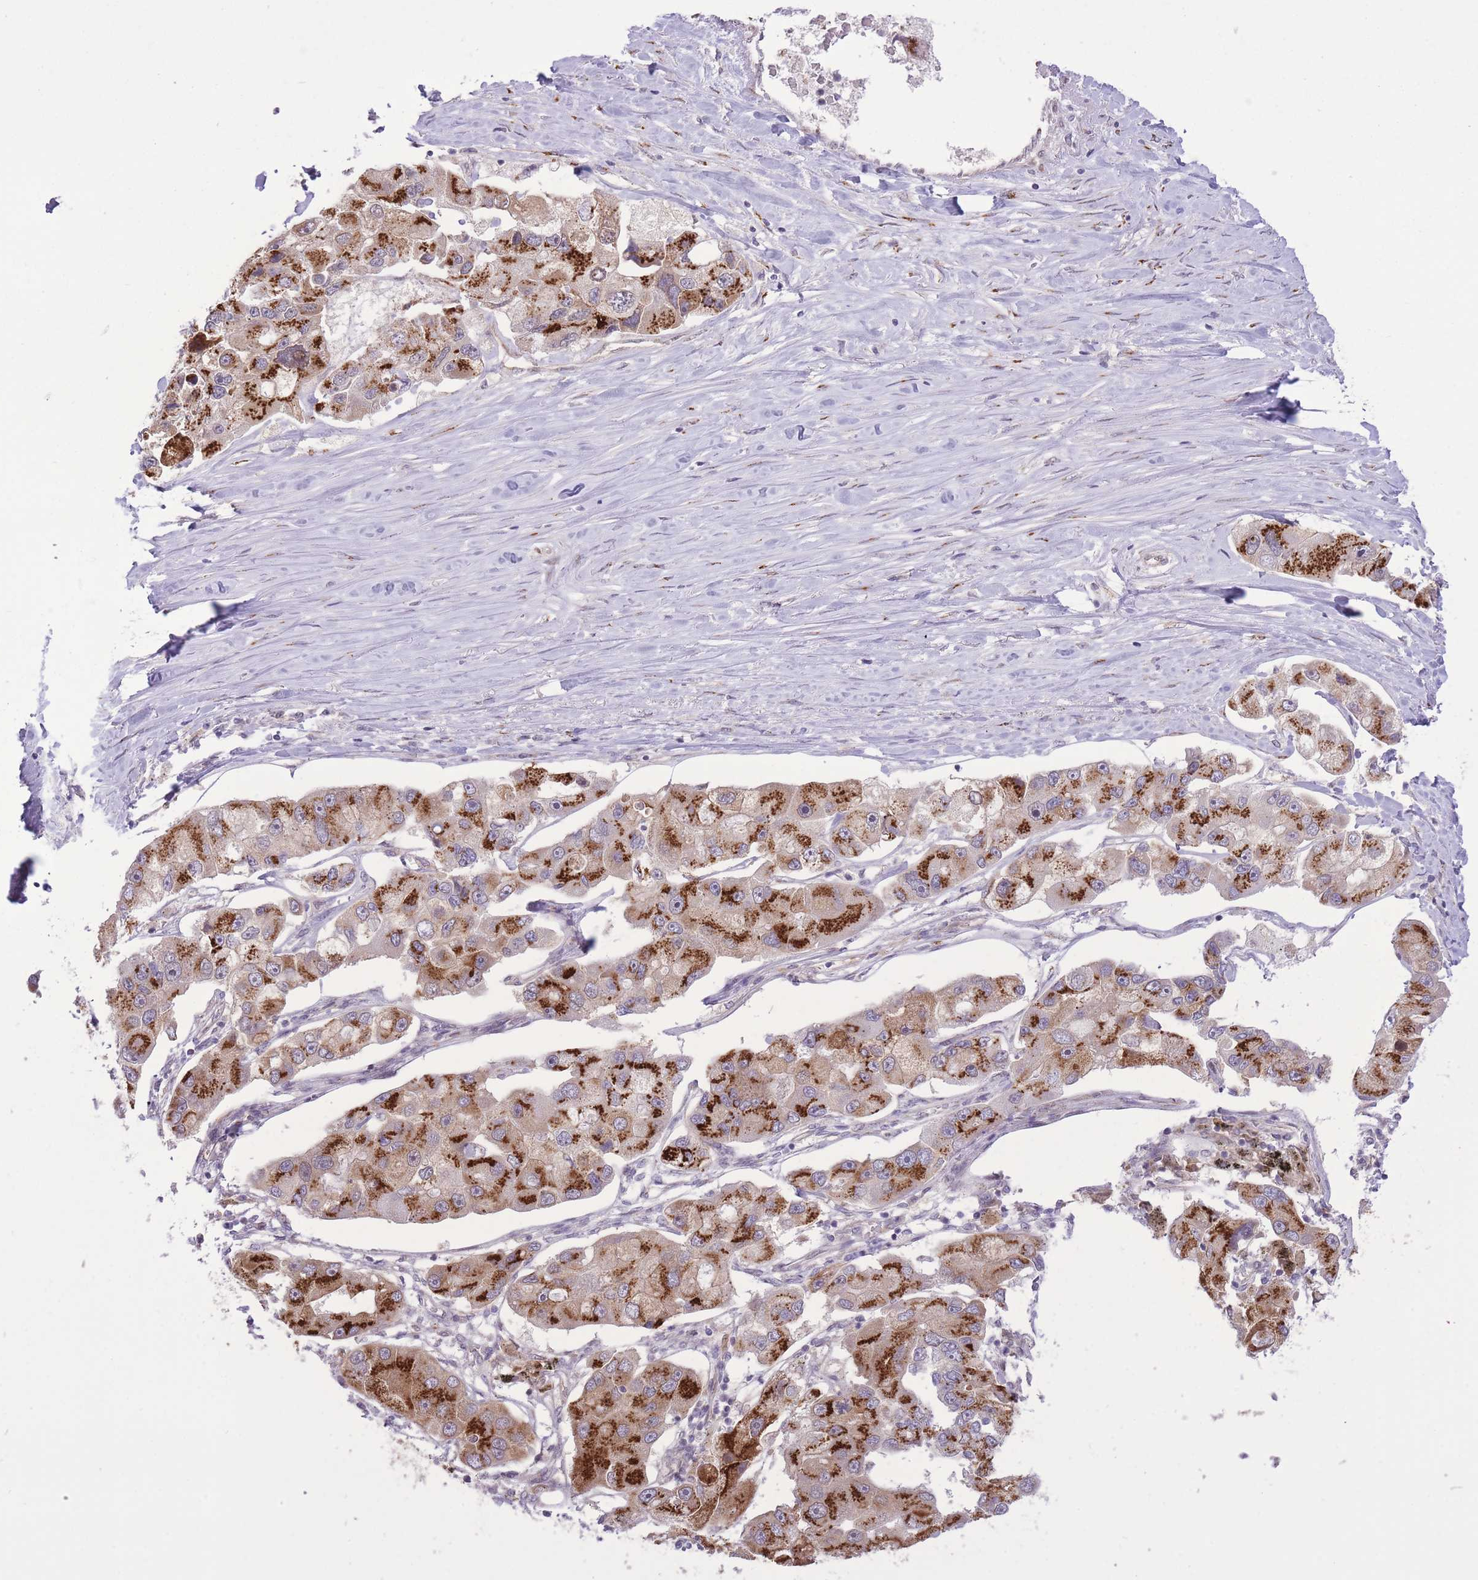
{"staining": {"intensity": "strong", "quantity": ">75%", "location": "cytoplasmic/membranous"}, "tissue": "lung cancer", "cell_type": "Tumor cells", "image_type": "cancer", "snomed": [{"axis": "morphology", "description": "Adenocarcinoma, NOS"}, {"axis": "topography", "description": "Lung"}], "caption": "Protein staining reveals strong cytoplasmic/membranous staining in approximately >75% of tumor cells in lung cancer.", "gene": "ZBED5", "patient": {"sex": "female", "age": 54}}